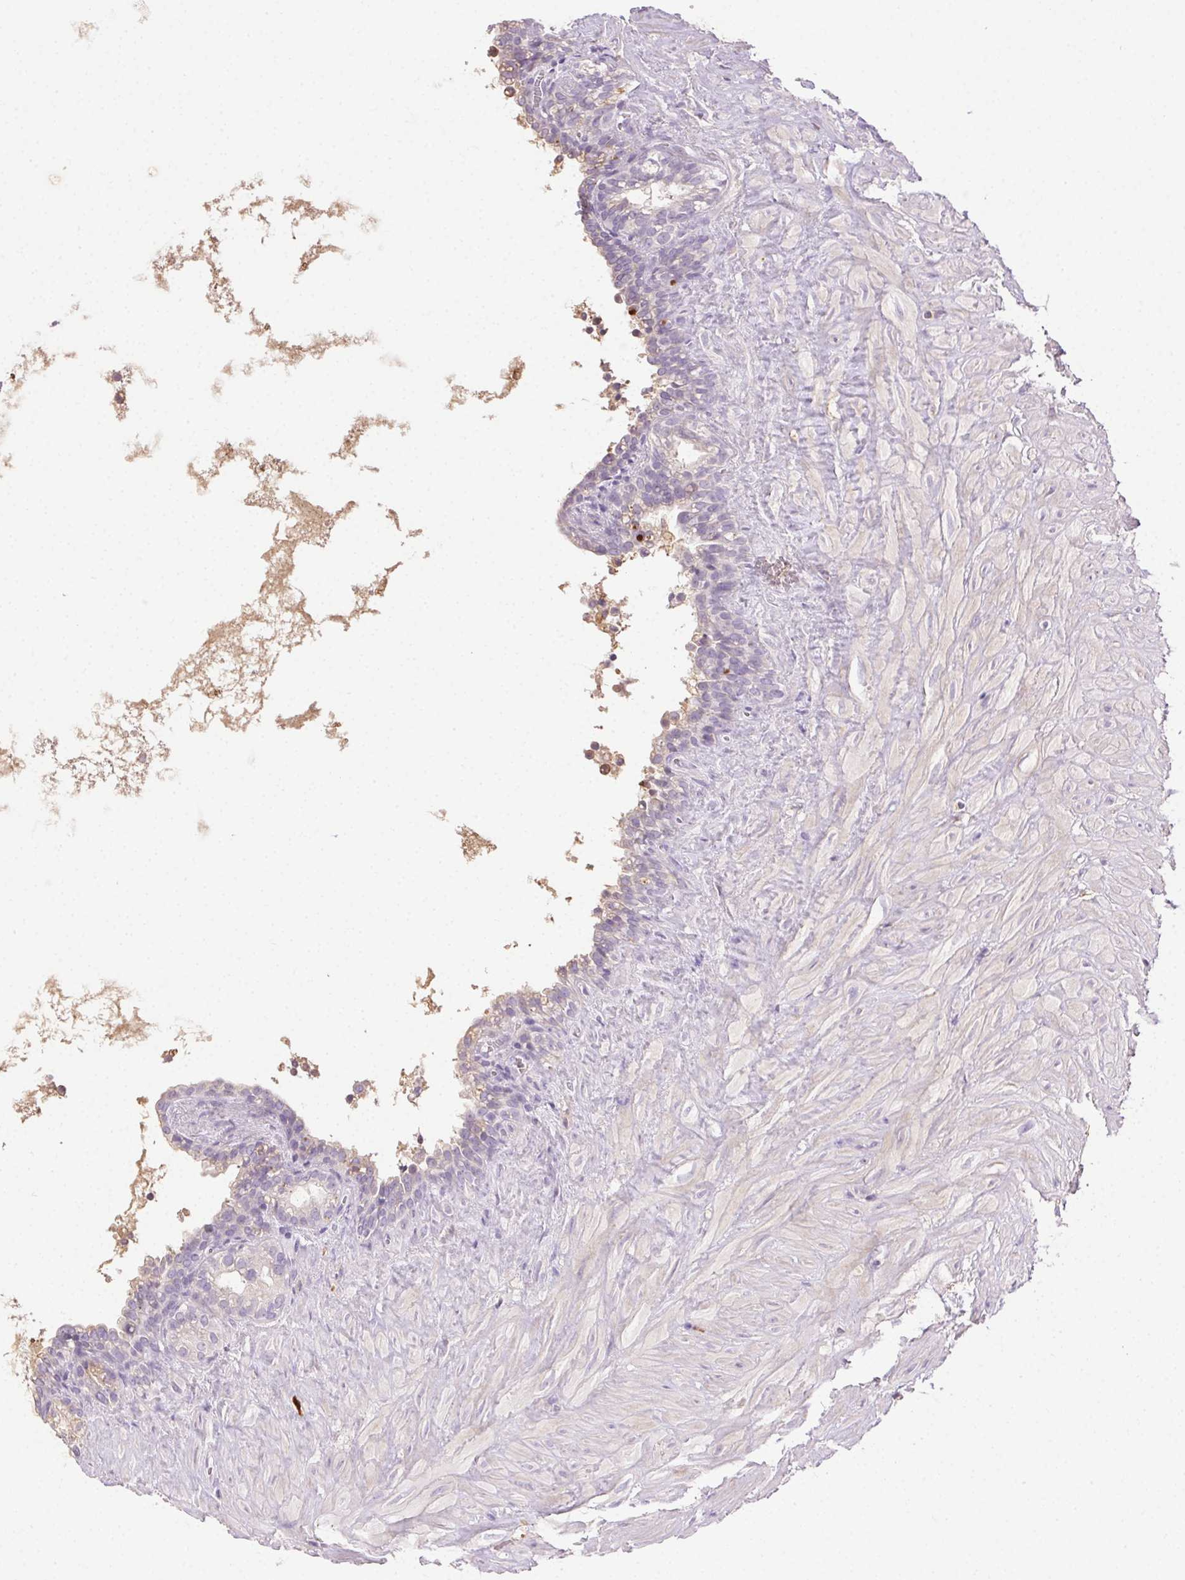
{"staining": {"intensity": "negative", "quantity": "none", "location": "none"}, "tissue": "seminal vesicle", "cell_type": "Glandular cells", "image_type": "normal", "snomed": [{"axis": "morphology", "description": "Normal tissue, NOS"}, {"axis": "topography", "description": "Seminal veicle"}], "caption": "A histopathology image of seminal vesicle stained for a protein demonstrates no brown staining in glandular cells. (DAB immunohistochemistry (IHC), high magnification).", "gene": "BPIFB2", "patient": {"sex": "male", "age": 76}}